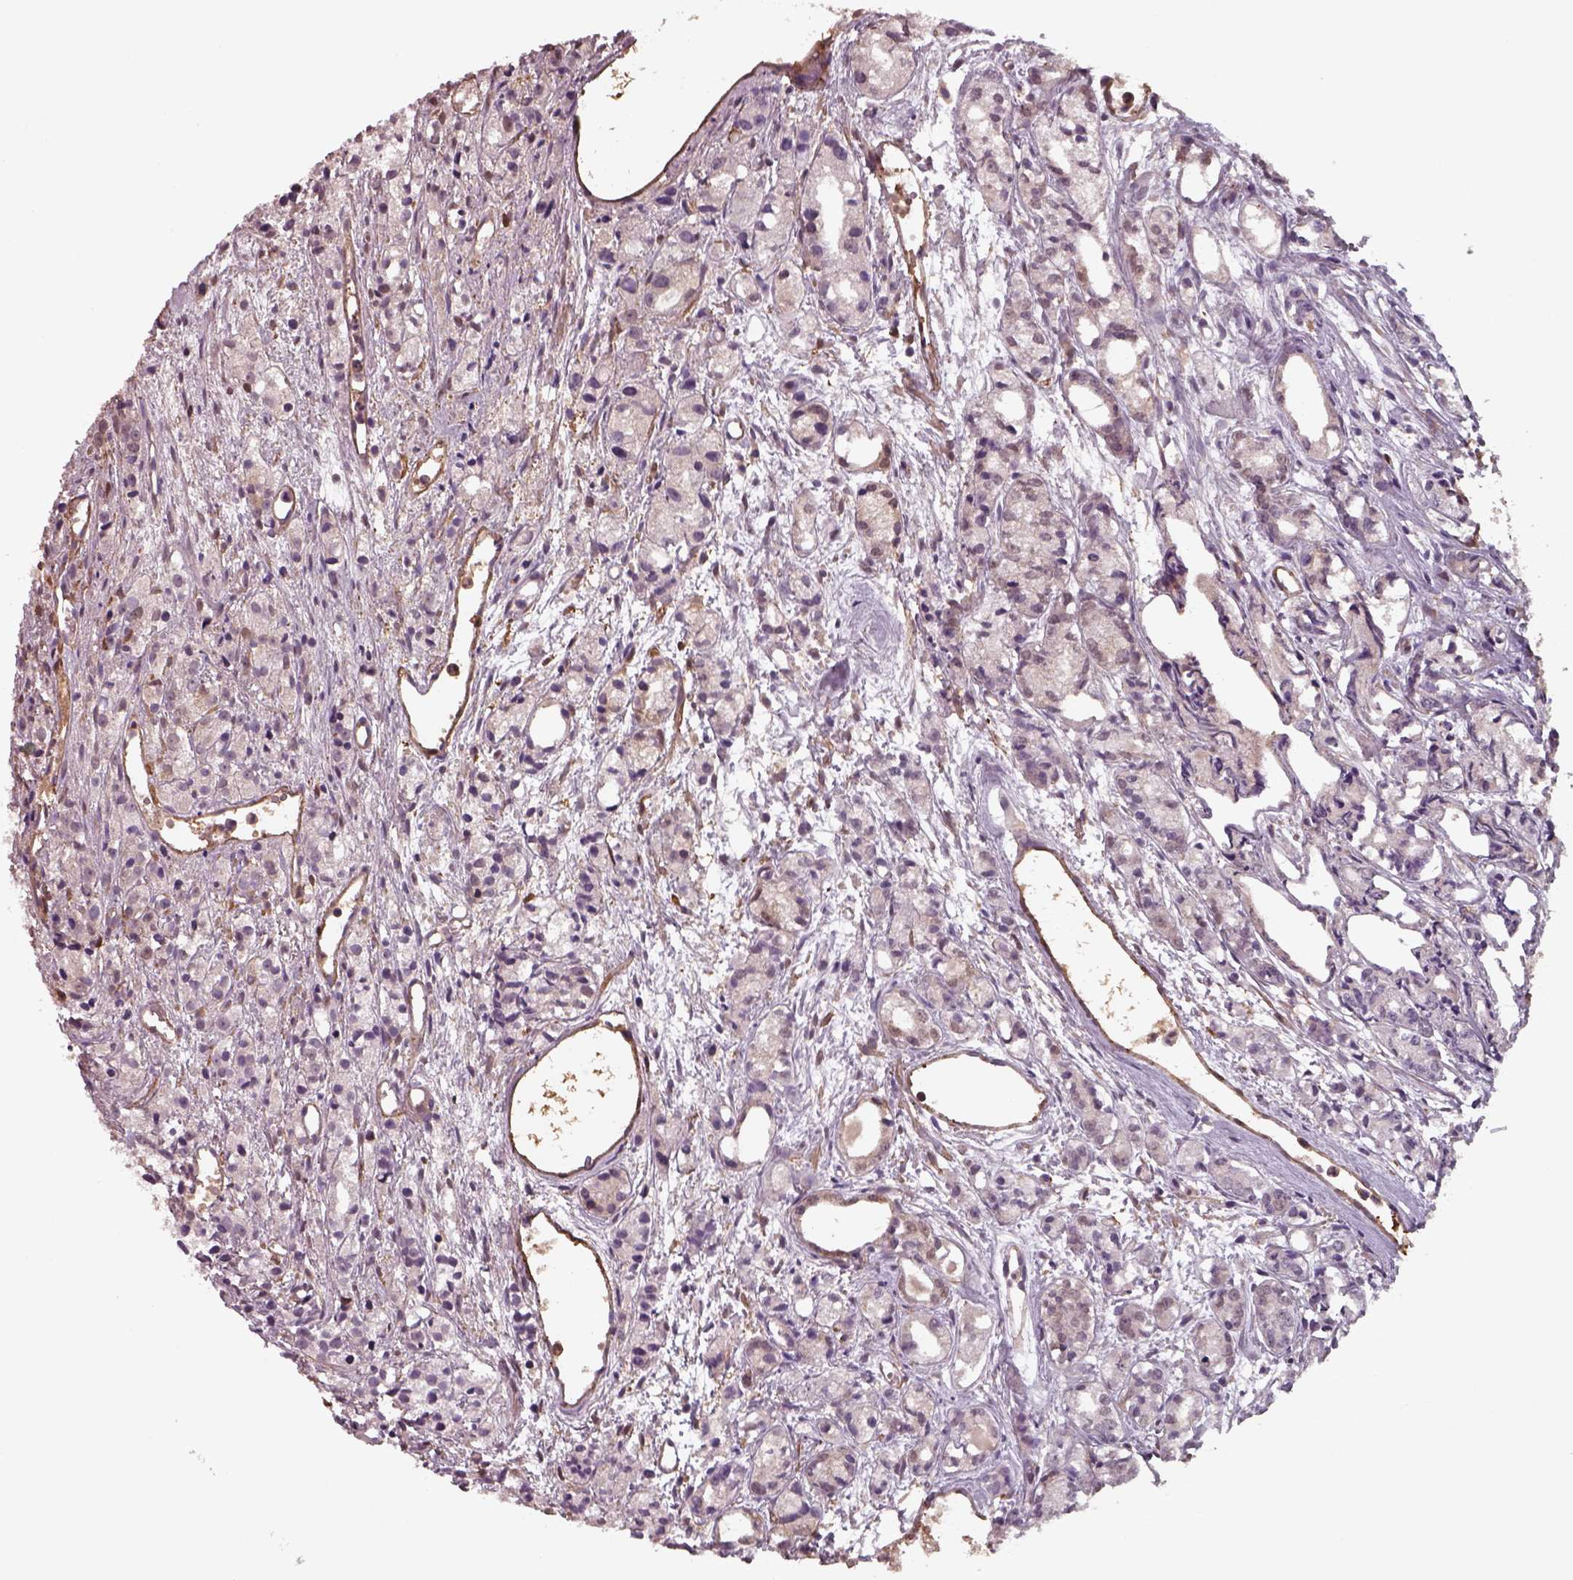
{"staining": {"intensity": "moderate", "quantity": "25%-75%", "location": "cytoplasmic/membranous"}, "tissue": "prostate cancer", "cell_type": "Tumor cells", "image_type": "cancer", "snomed": [{"axis": "morphology", "description": "Adenocarcinoma, Medium grade"}, {"axis": "topography", "description": "Prostate"}], "caption": "The photomicrograph displays a brown stain indicating the presence of a protein in the cytoplasmic/membranous of tumor cells in adenocarcinoma (medium-grade) (prostate).", "gene": "ISYNA1", "patient": {"sex": "male", "age": 74}}